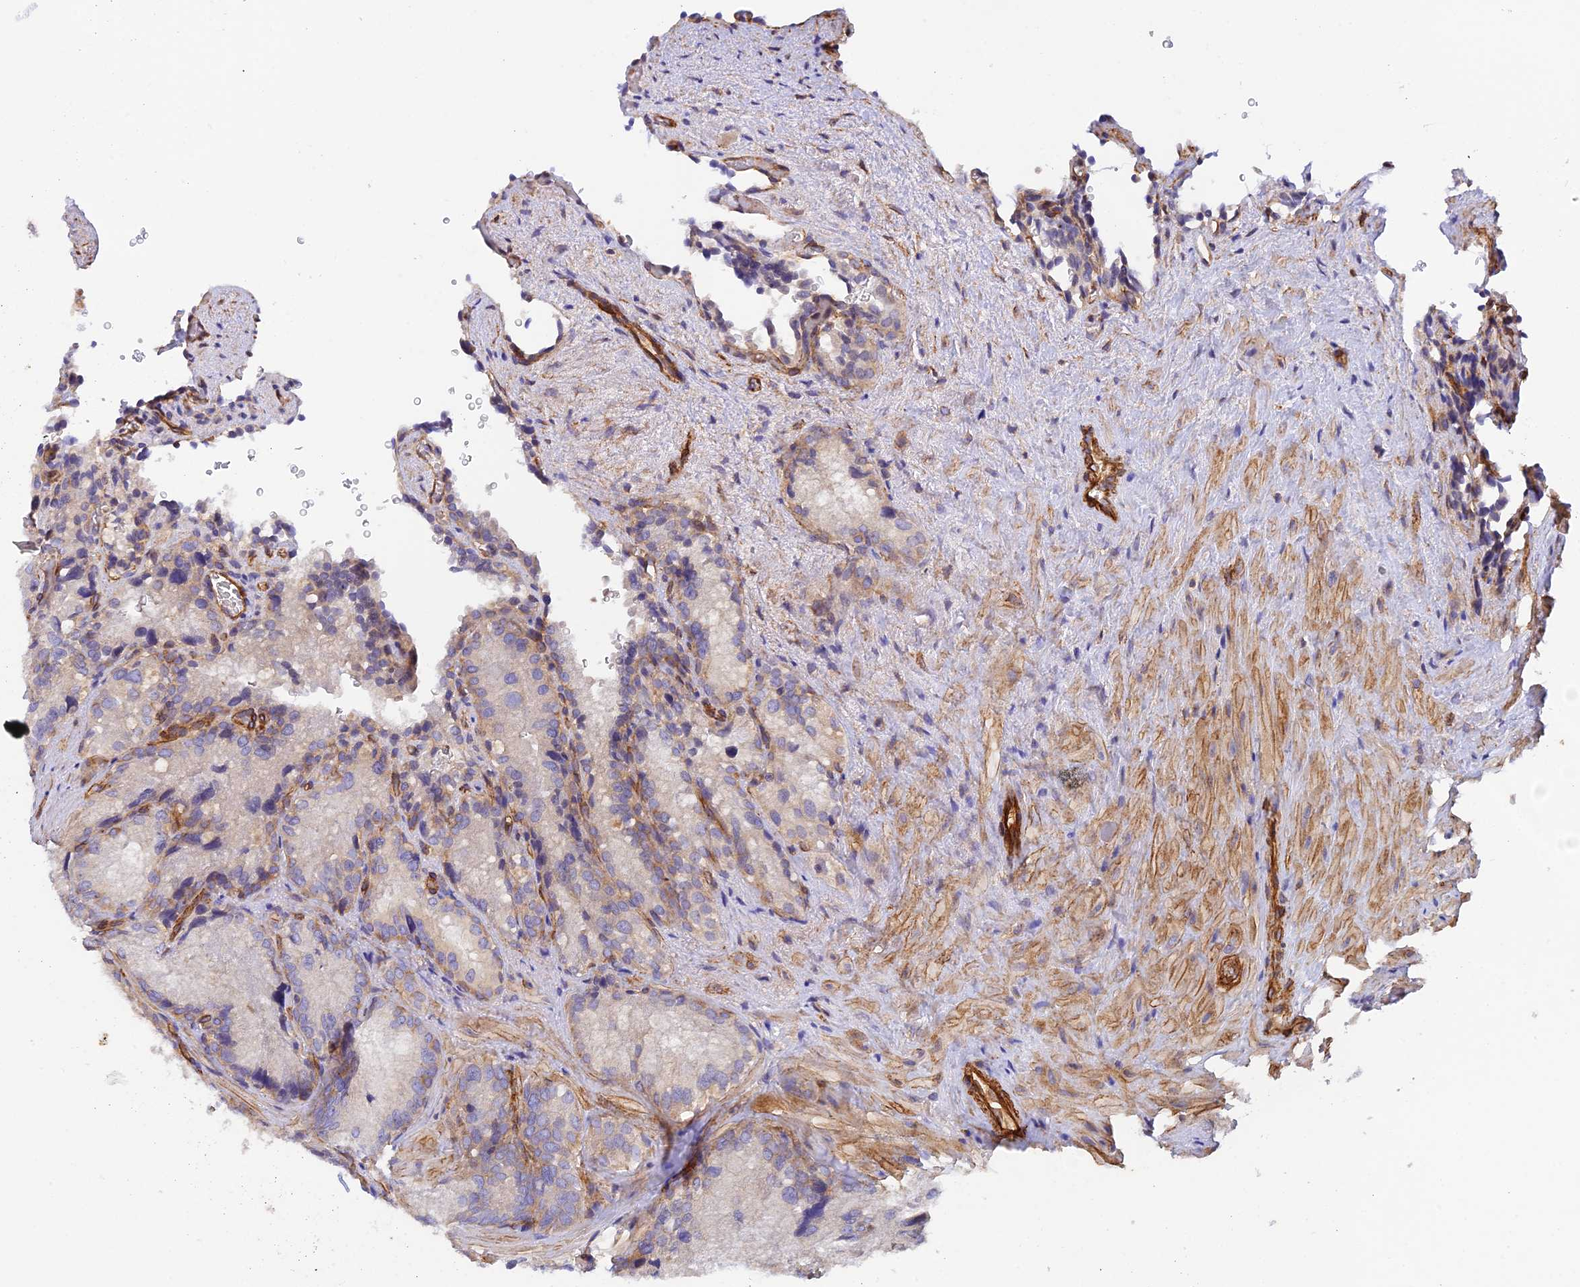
{"staining": {"intensity": "weak", "quantity": "<25%", "location": "cytoplasmic/membranous"}, "tissue": "seminal vesicle", "cell_type": "Glandular cells", "image_type": "normal", "snomed": [{"axis": "morphology", "description": "Normal tissue, NOS"}, {"axis": "topography", "description": "Seminal veicle"}], "caption": "DAB immunohistochemical staining of benign human seminal vesicle displays no significant expression in glandular cells.", "gene": "MYO9A", "patient": {"sex": "male", "age": 62}}